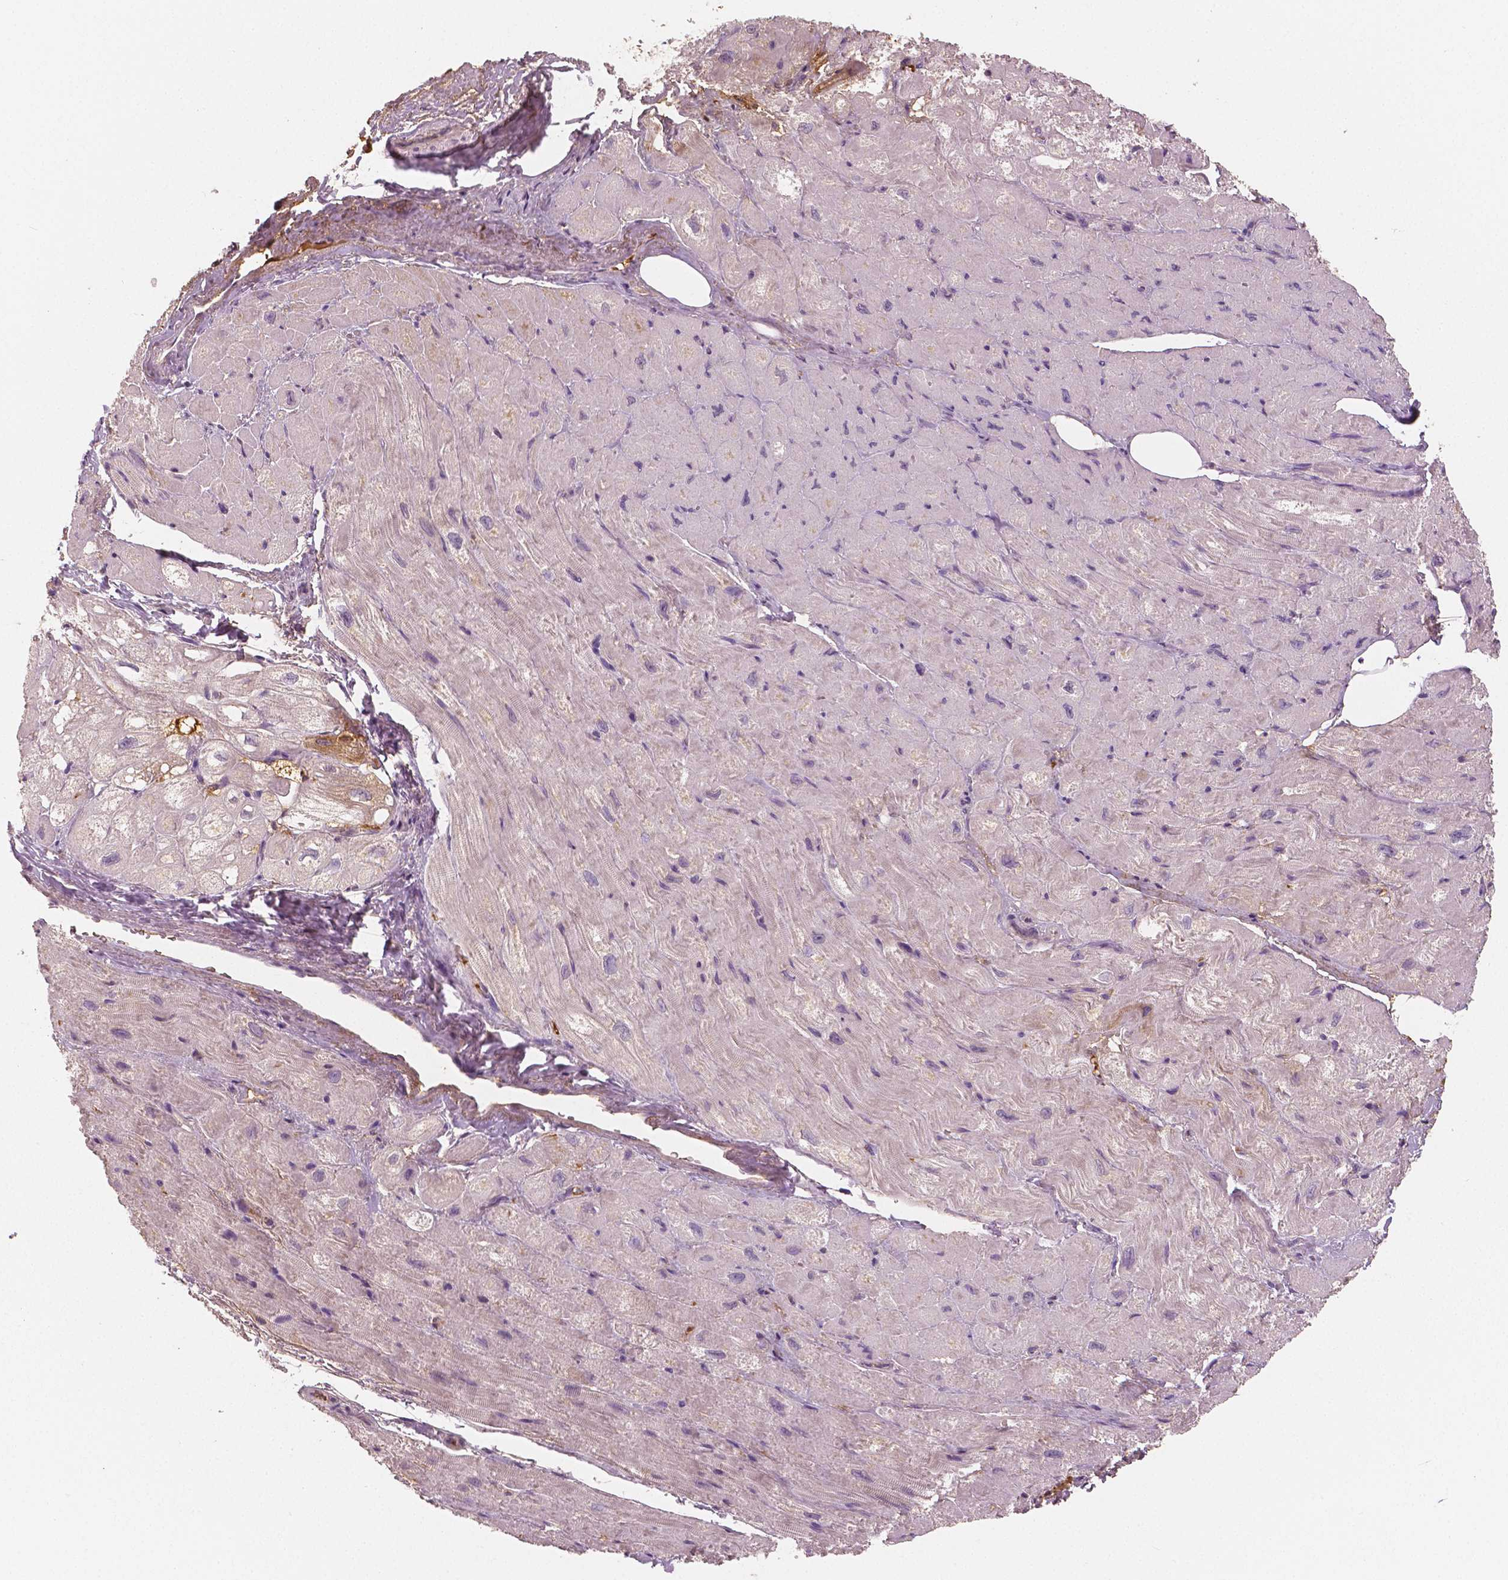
{"staining": {"intensity": "strong", "quantity": "<25%", "location": "cytoplasmic/membranous"}, "tissue": "heart muscle", "cell_type": "Cardiomyocytes", "image_type": "normal", "snomed": [{"axis": "morphology", "description": "Normal tissue, NOS"}, {"axis": "topography", "description": "Heart"}], "caption": "Immunohistochemistry (IHC) micrograph of benign heart muscle stained for a protein (brown), which shows medium levels of strong cytoplasmic/membranous staining in about <25% of cardiomyocytes.", "gene": "APOA4", "patient": {"sex": "female", "age": 69}}